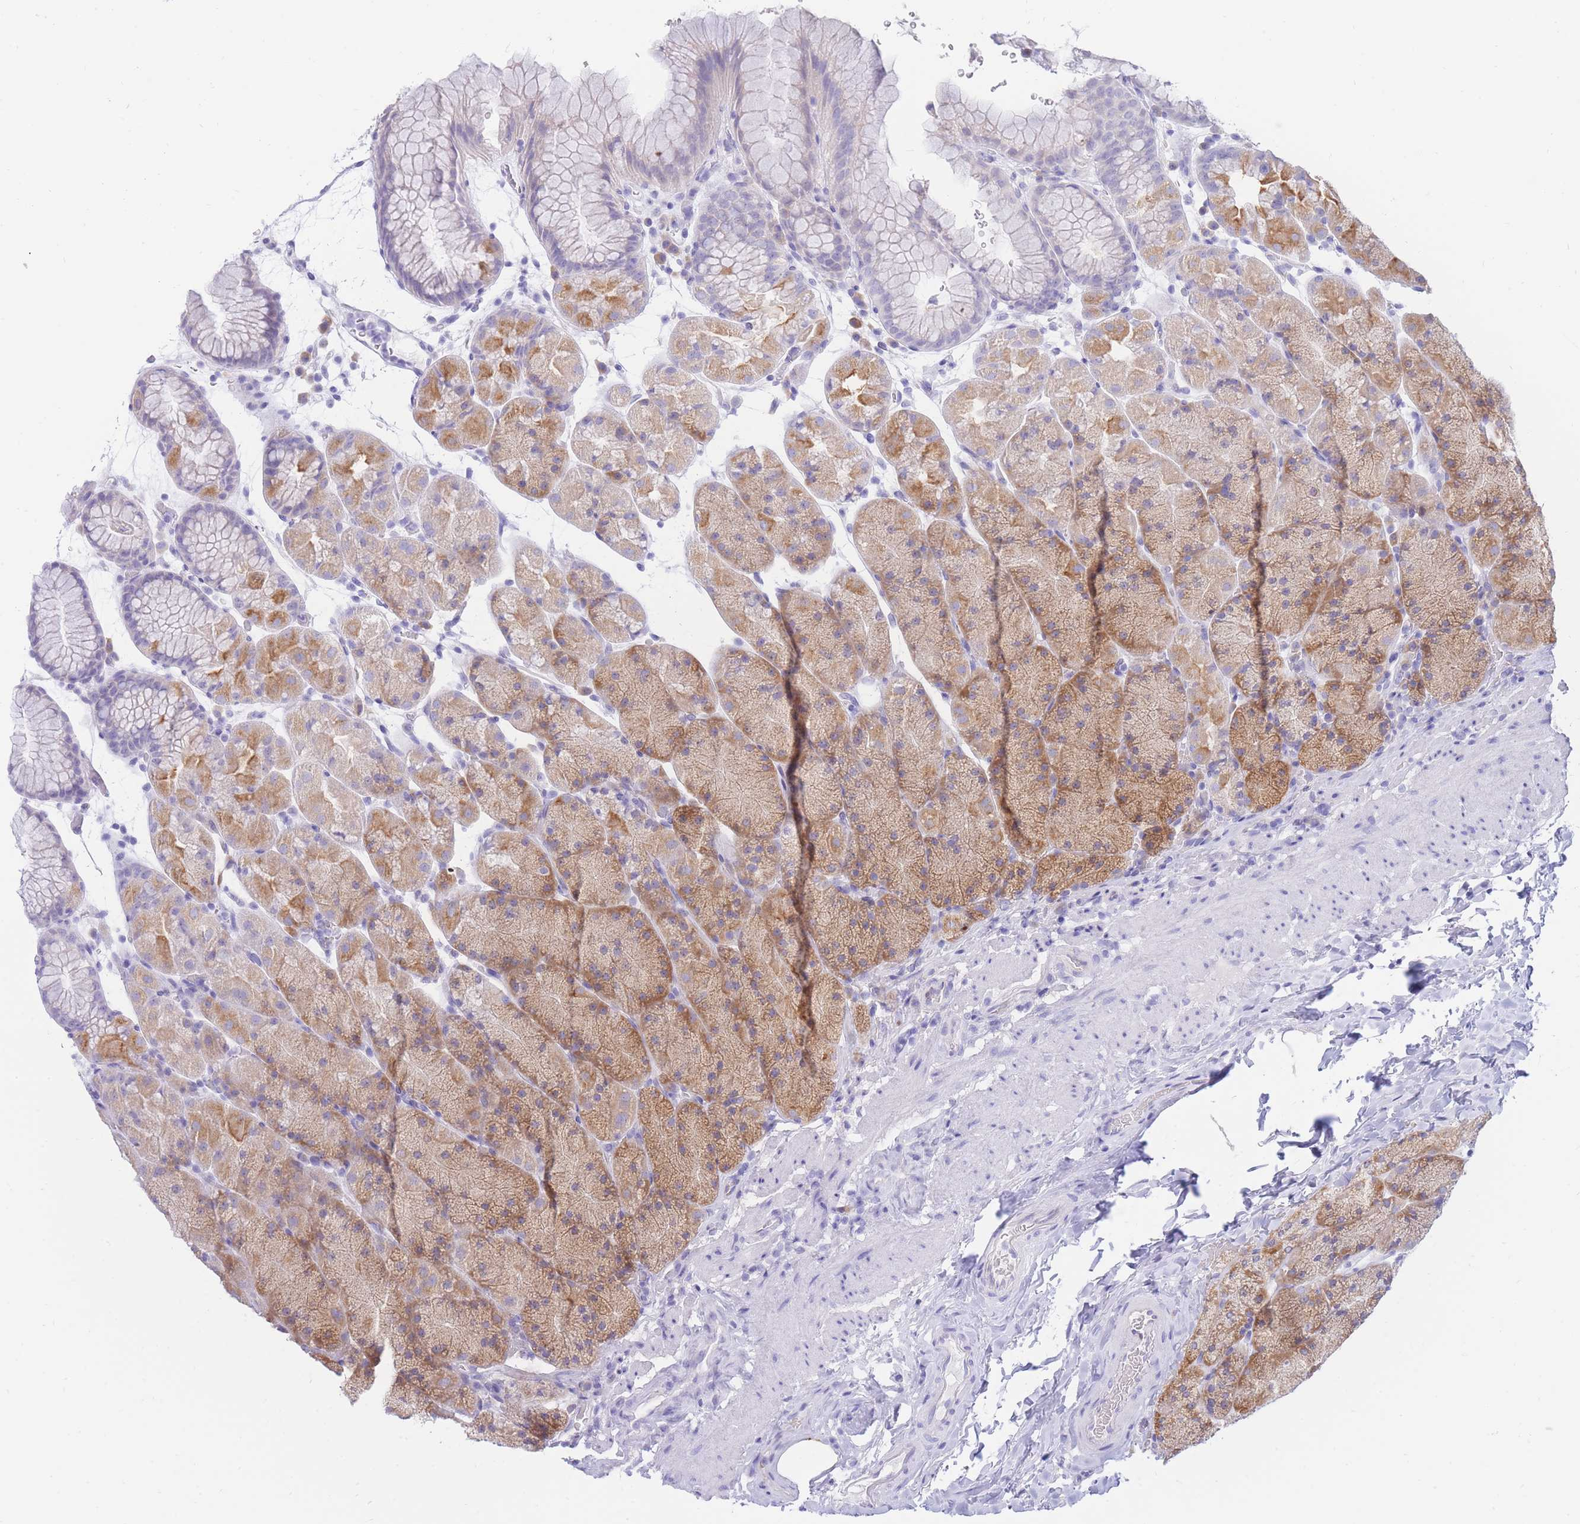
{"staining": {"intensity": "moderate", "quantity": "25%-75%", "location": "cytoplasmic/membranous"}, "tissue": "stomach", "cell_type": "Glandular cells", "image_type": "normal", "snomed": [{"axis": "morphology", "description": "Normal tissue, NOS"}, {"axis": "topography", "description": "Stomach, upper"}, {"axis": "topography", "description": "Stomach, lower"}], "caption": "A brown stain labels moderate cytoplasmic/membranous staining of a protein in glandular cells of benign human stomach.", "gene": "SSUH2", "patient": {"sex": "male", "age": 67}}